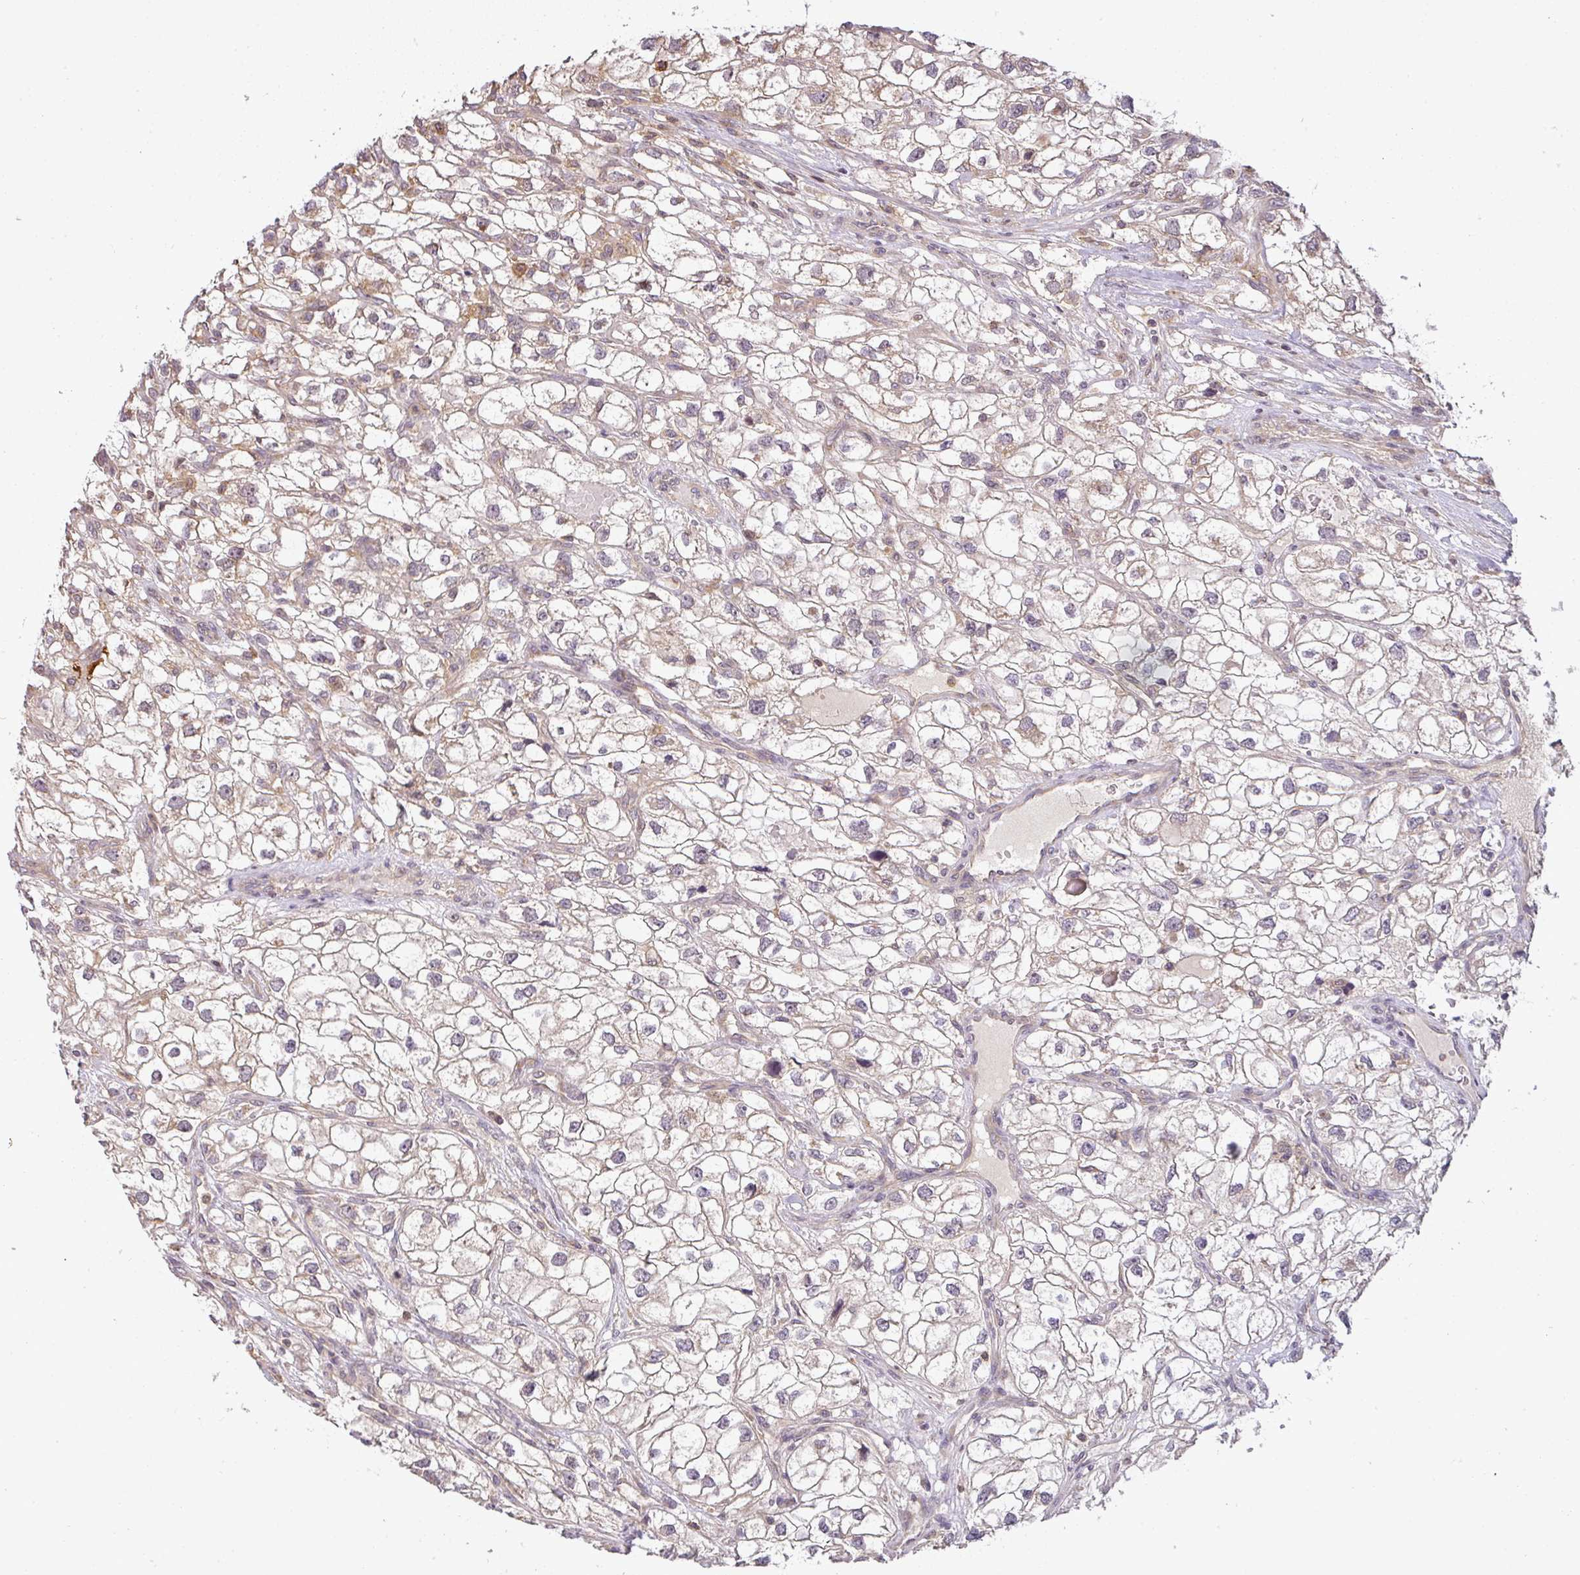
{"staining": {"intensity": "negative", "quantity": "none", "location": "none"}, "tissue": "renal cancer", "cell_type": "Tumor cells", "image_type": "cancer", "snomed": [{"axis": "morphology", "description": "Adenocarcinoma, NOS"}, {"axis": "topography", "description": "Kidney"}], "caption": "There is no significant staining in tumor cells of renal adenocarcinoma. Nuclei are stained in blue.", "gene": "TCL1B", "patient": {"sex": "male", "age": 59}}